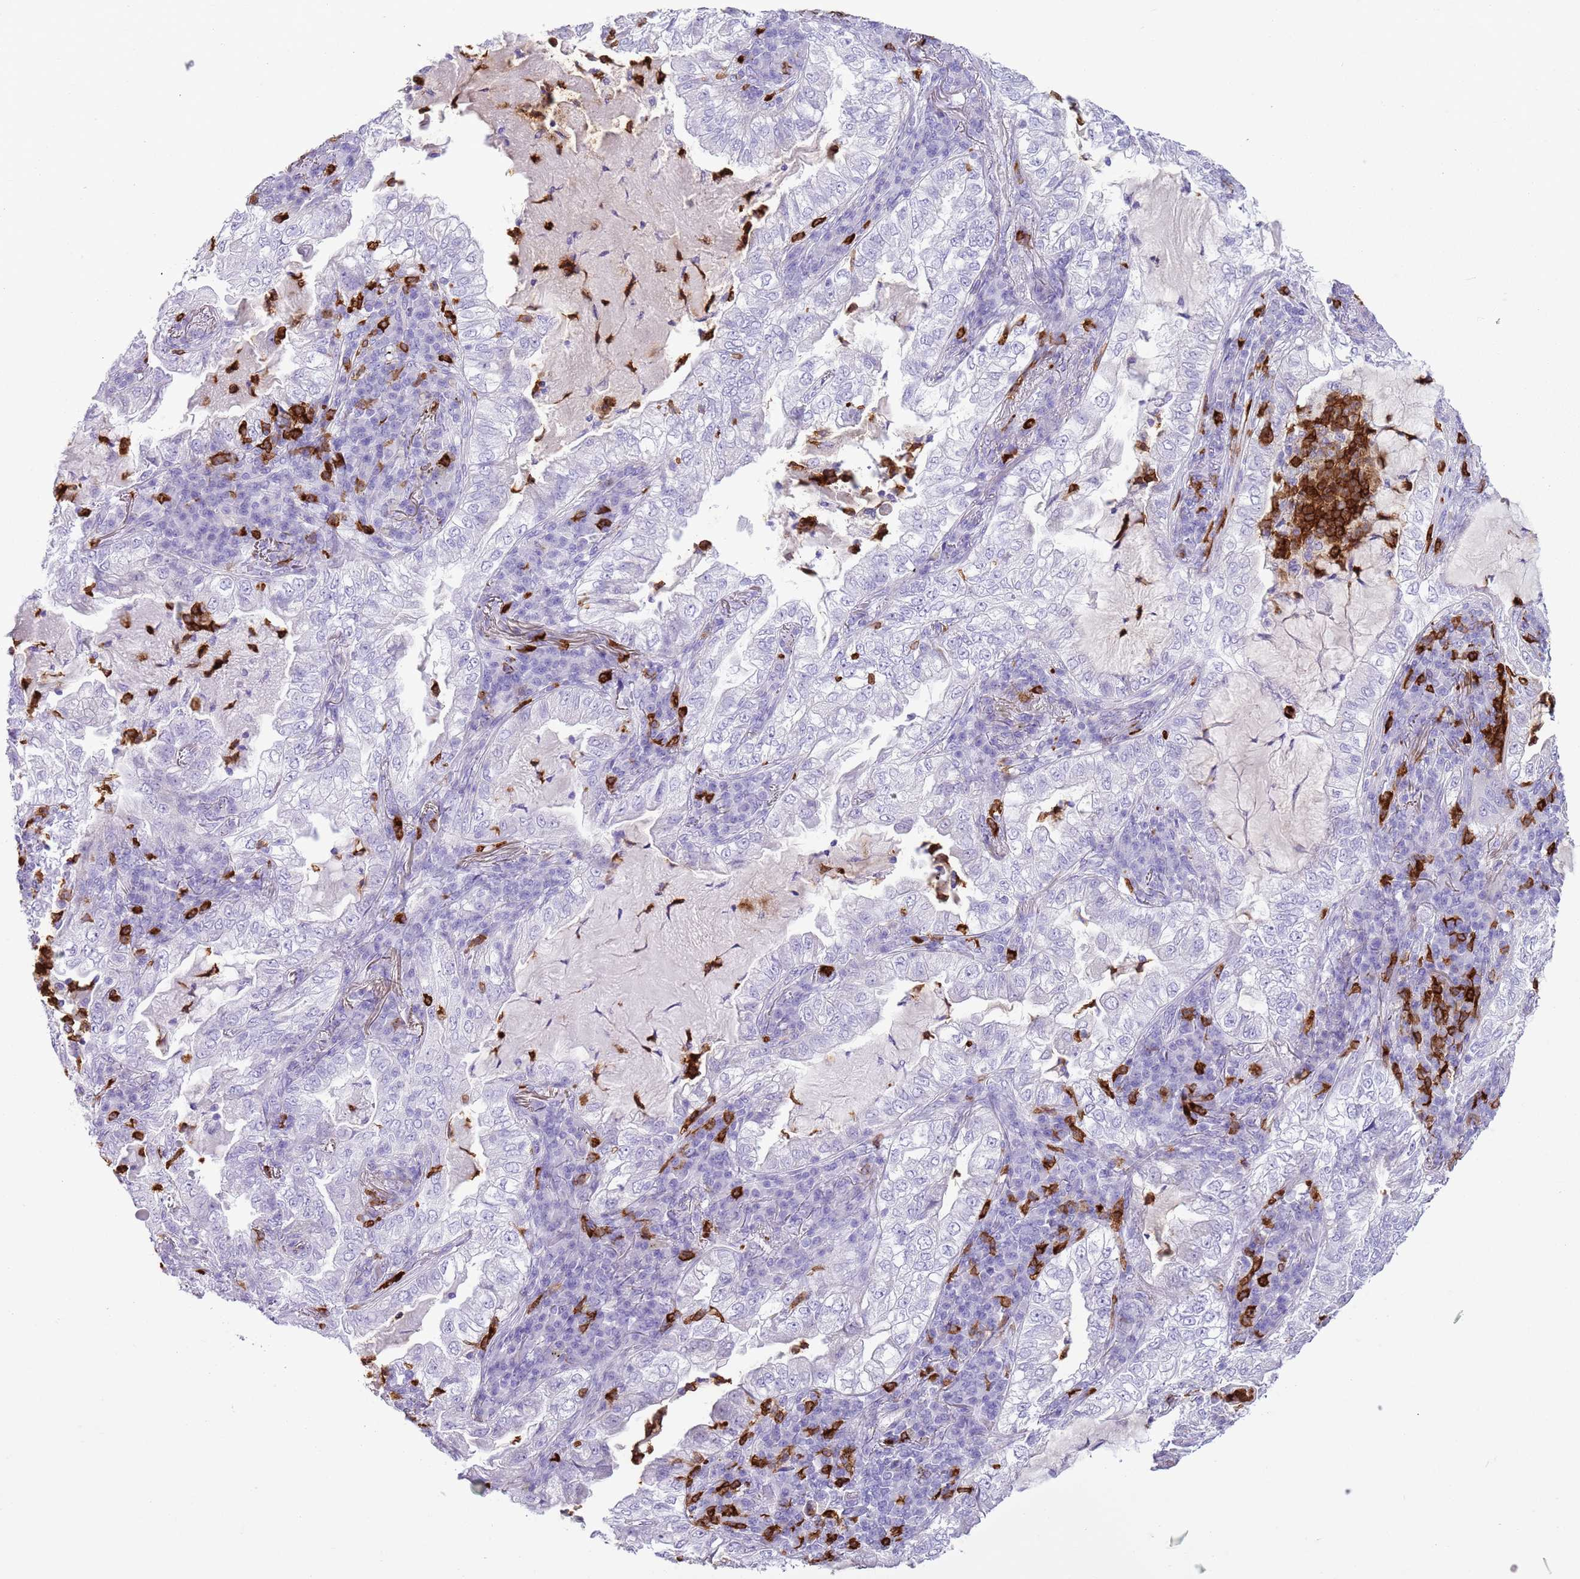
{"staining": {"intensity": "negative", "quantity": "none", "location": "none"}, "tissue": "lung cancer", "cell_type": "Tumor cells", "image_type": "cancer", "snomed": [{"axis": "morphology", "description": "Adenocarcinoma, NOS"}, {"axis": "topography", "description": "Lung"}], "caption": "Immunohistochemistry image of lung adenocarcinoma stained for a protein (brown), which reveals no staining in tumor cells.", "gene": "CD177", "patient": {"sex": "female", "age": 73}}